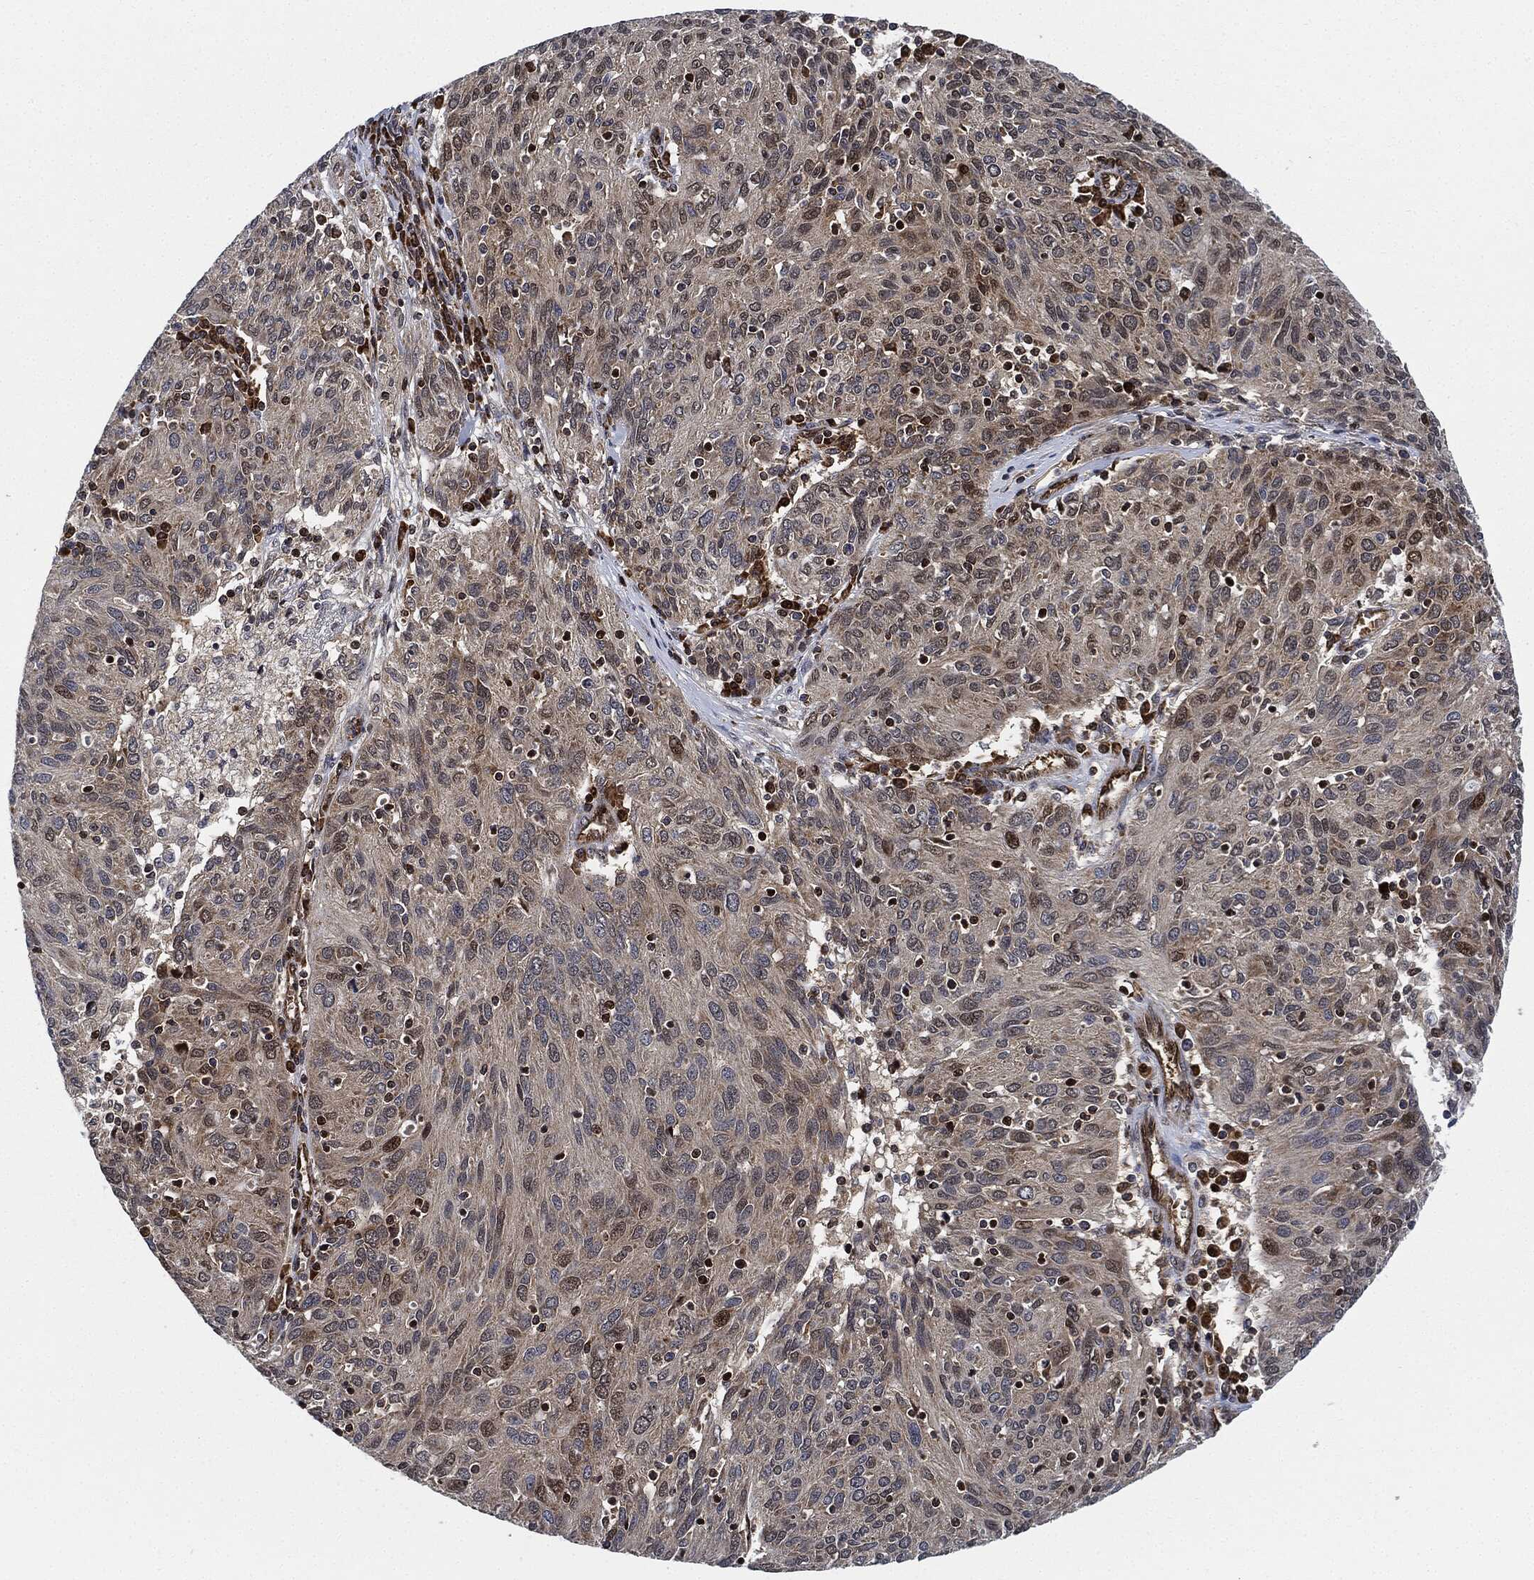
{"staining": {"intensity": "weak", "quantity": "25%-75%", "location": "cytoplasmic/membranous"}, "tissue": "ovarian cancer", "cell_type": "Tumor cells", "image_type": "cancer", "snomed": [{"axis": "morphology", "description": "Carcinoma, endometroid"}, {"axis": "topography", "description": "Ovary"}], "caption": "Tumor cells demonstrate low levels of weak cytoplasmic/membranous positivity in approximately 25%-75% of cells in human ovarian cancer (endometroid carcinoma).", "gene": "RNASEL", "patient": {"sex": "female", "age": 50}}